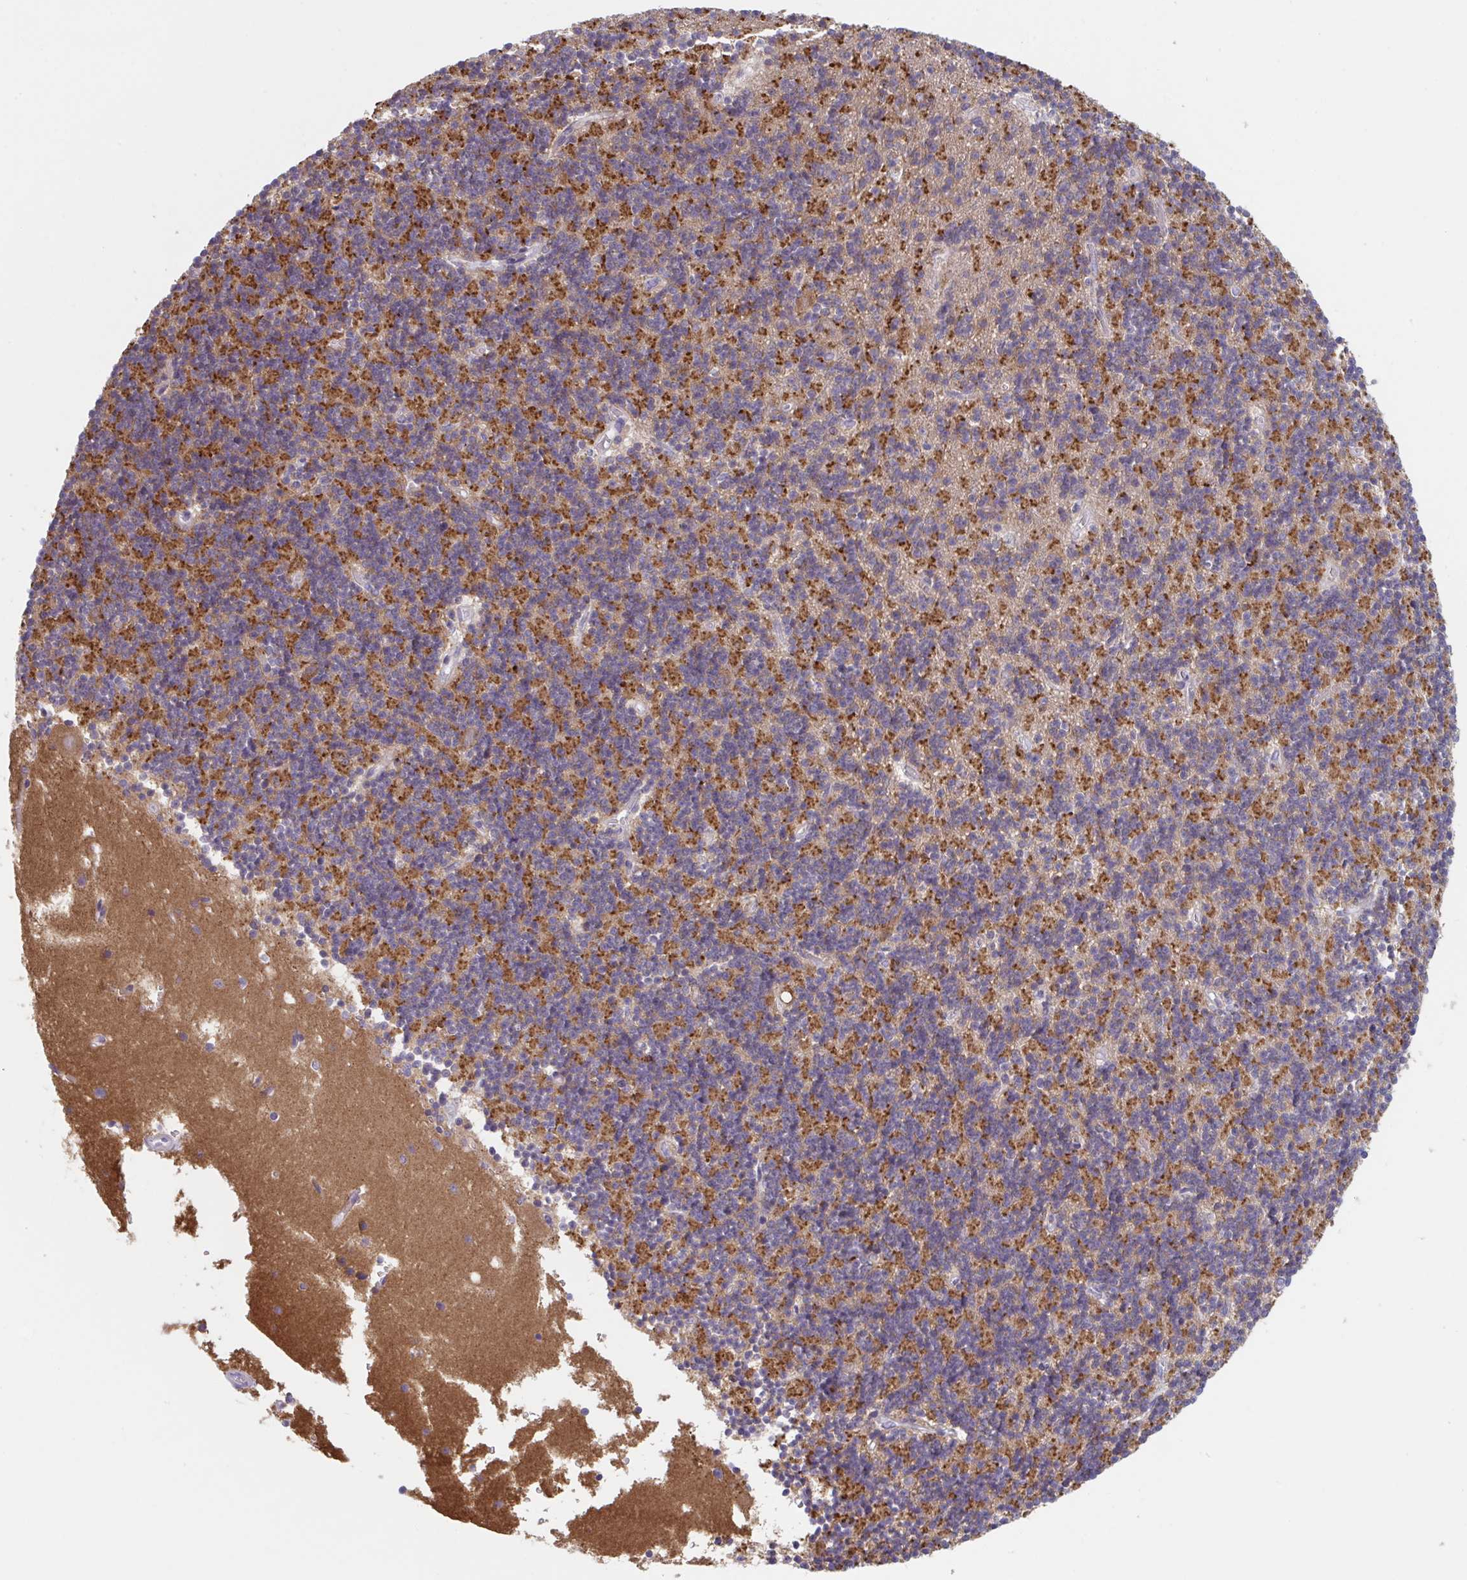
{"staining": {"intensity": "moderate", "quantity": "25%-75%", "location": "cytoplasmic/membranous"}, "tissue": "cerebellum", "cell_type": "Cells in granular layer", "image_type": "normal", "snomed": [{"axis": "morphology", "description": "Normal tissue, NOS"}, {"axis": "topography", "description": "Cerebellum"}], "caption": "Cells in granular layer show medium levels of moderate cytoplasmic/membranous positivity in approximately 25%-75% of cells in benign human cerebellum.", "gene": "NIPSNAP1", "patient": {"sex": "male", "age": 54}}